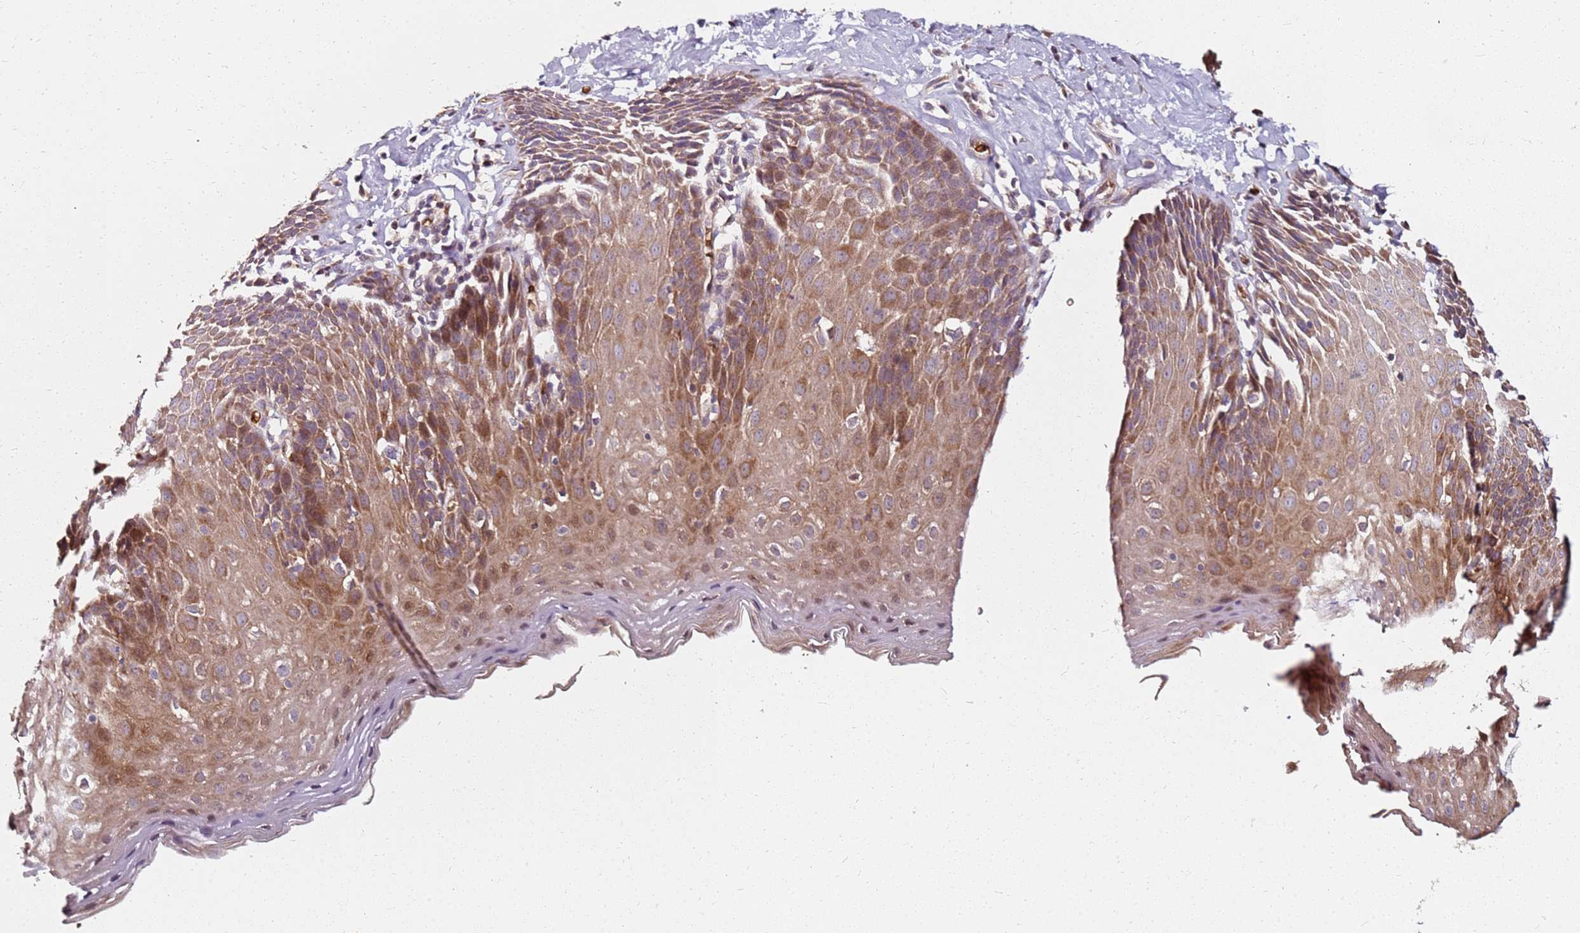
{"staining": {"intensity": "moderate", "quantity": "25%-75%", "location": "cytoplasmic/membranous"}, "tissue": "esophagus", "cell_type": "Squamous epithelial cells", "image_type": "normal", "snomed": [{"axis": "morphology", "description": "Normal tissue, NOS"}, {"axis": "topography", "description": "Esophagus"}], "caption": "A photomicrograph of esophagus stained for a protein shows moderate cytoplasmic/membranous brown staining in squamous epithelial cells. The staining was performed using DAB (3,3'-diaminobenzidine) to visualize the protein expression in brown, while the nuclei were stained in blue with hematoxylin (Magnification: 20x).", "gene": "RNF11", "patient": {"sex": "female", "age": 61}}